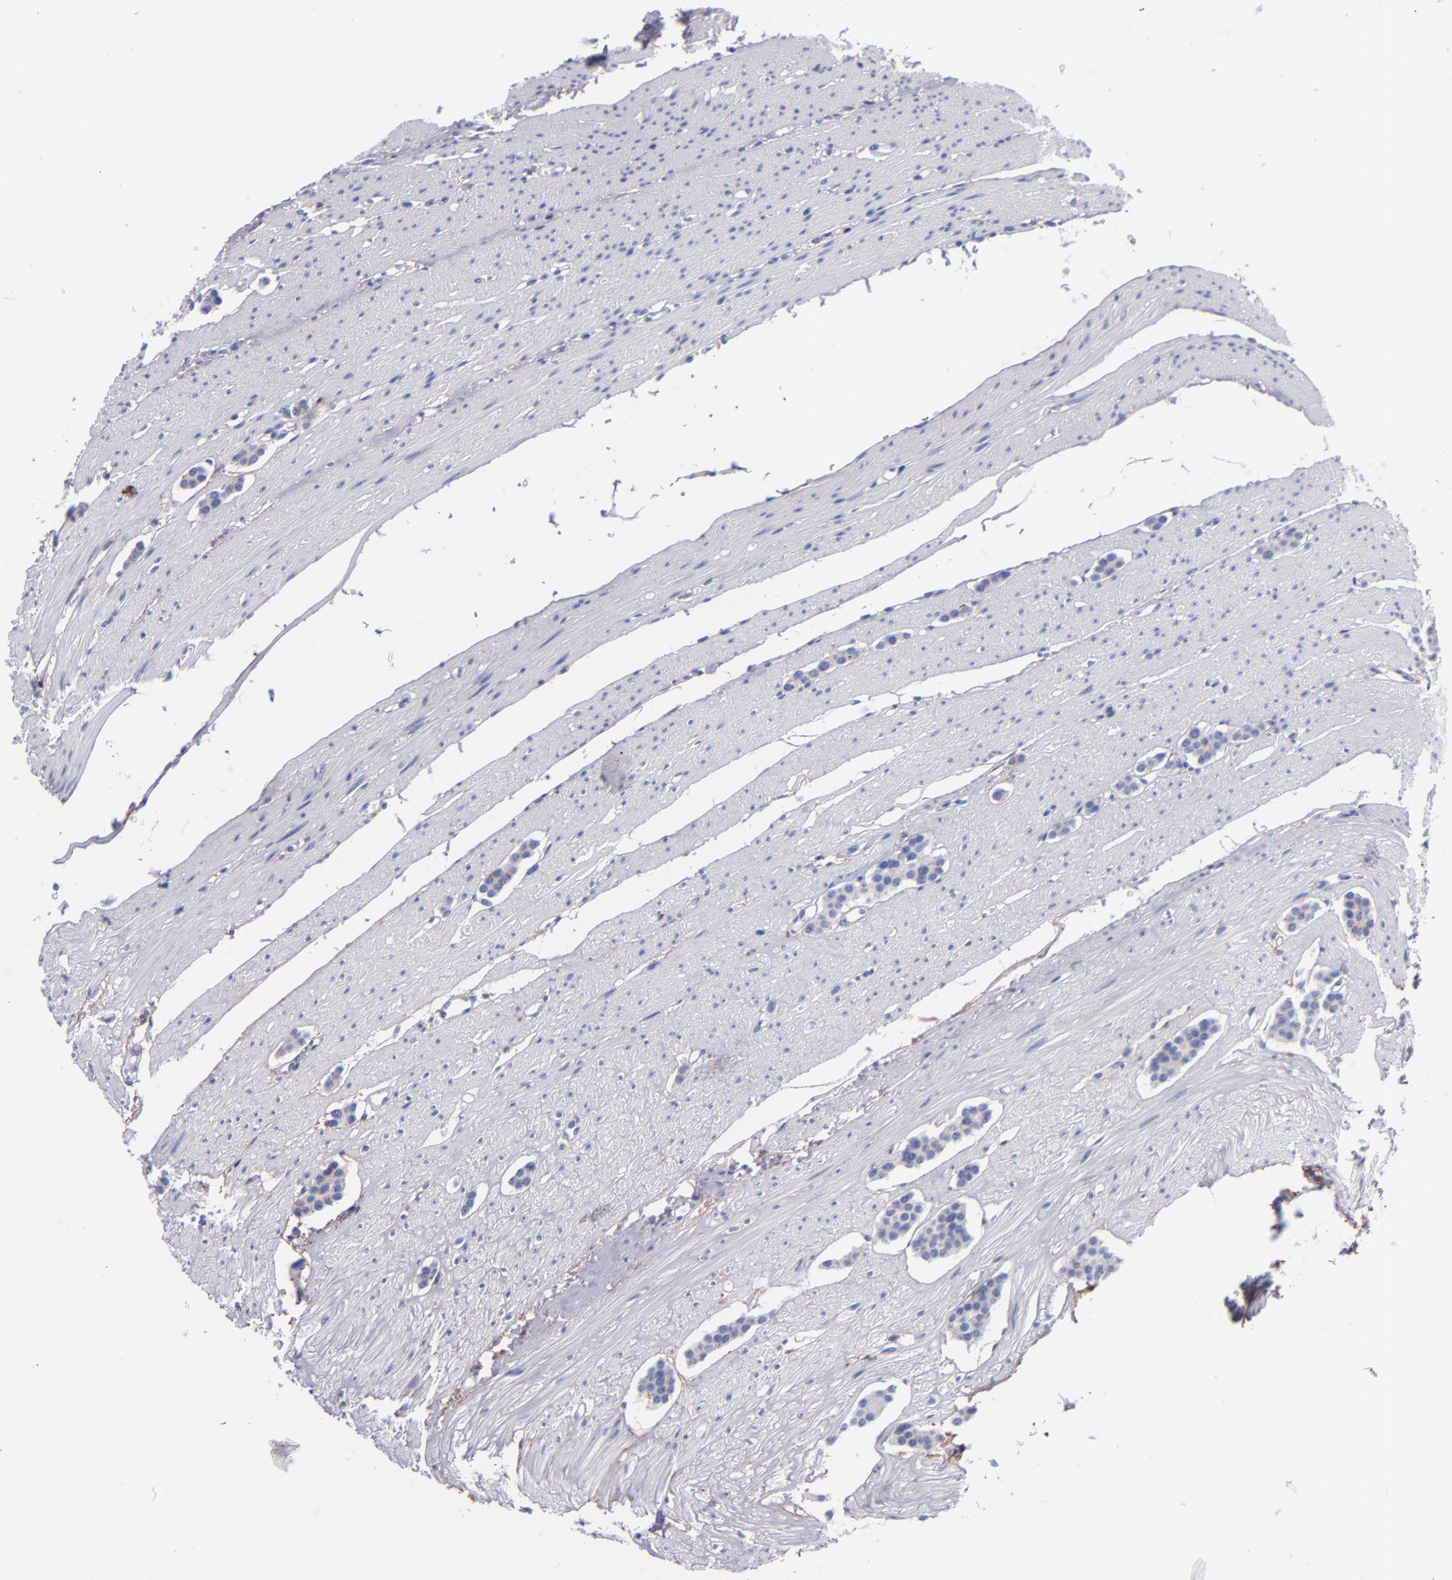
{"staining": {"intensity": "negative", "quantity": "none", "location": "none"}, "tissue": "carcinoid", "cell_type": "Tumor cells", "image_type": "cancer", "snomed": [{"axis": "morphology", "description": "Carcinoid, malignant, NOS"}, {"axis": "topography", "description": "Small intestine"}], "caption": "The micrograph shows no staining of tumor cells in carcinoid. Brightfield microscopy of immunohistochemistry (IHC) stained with DAB (brown) and hematoxylin (blue), captured at high magnification.", "gene": "IVL", "patient": {"sex": "male", "age": 60}}